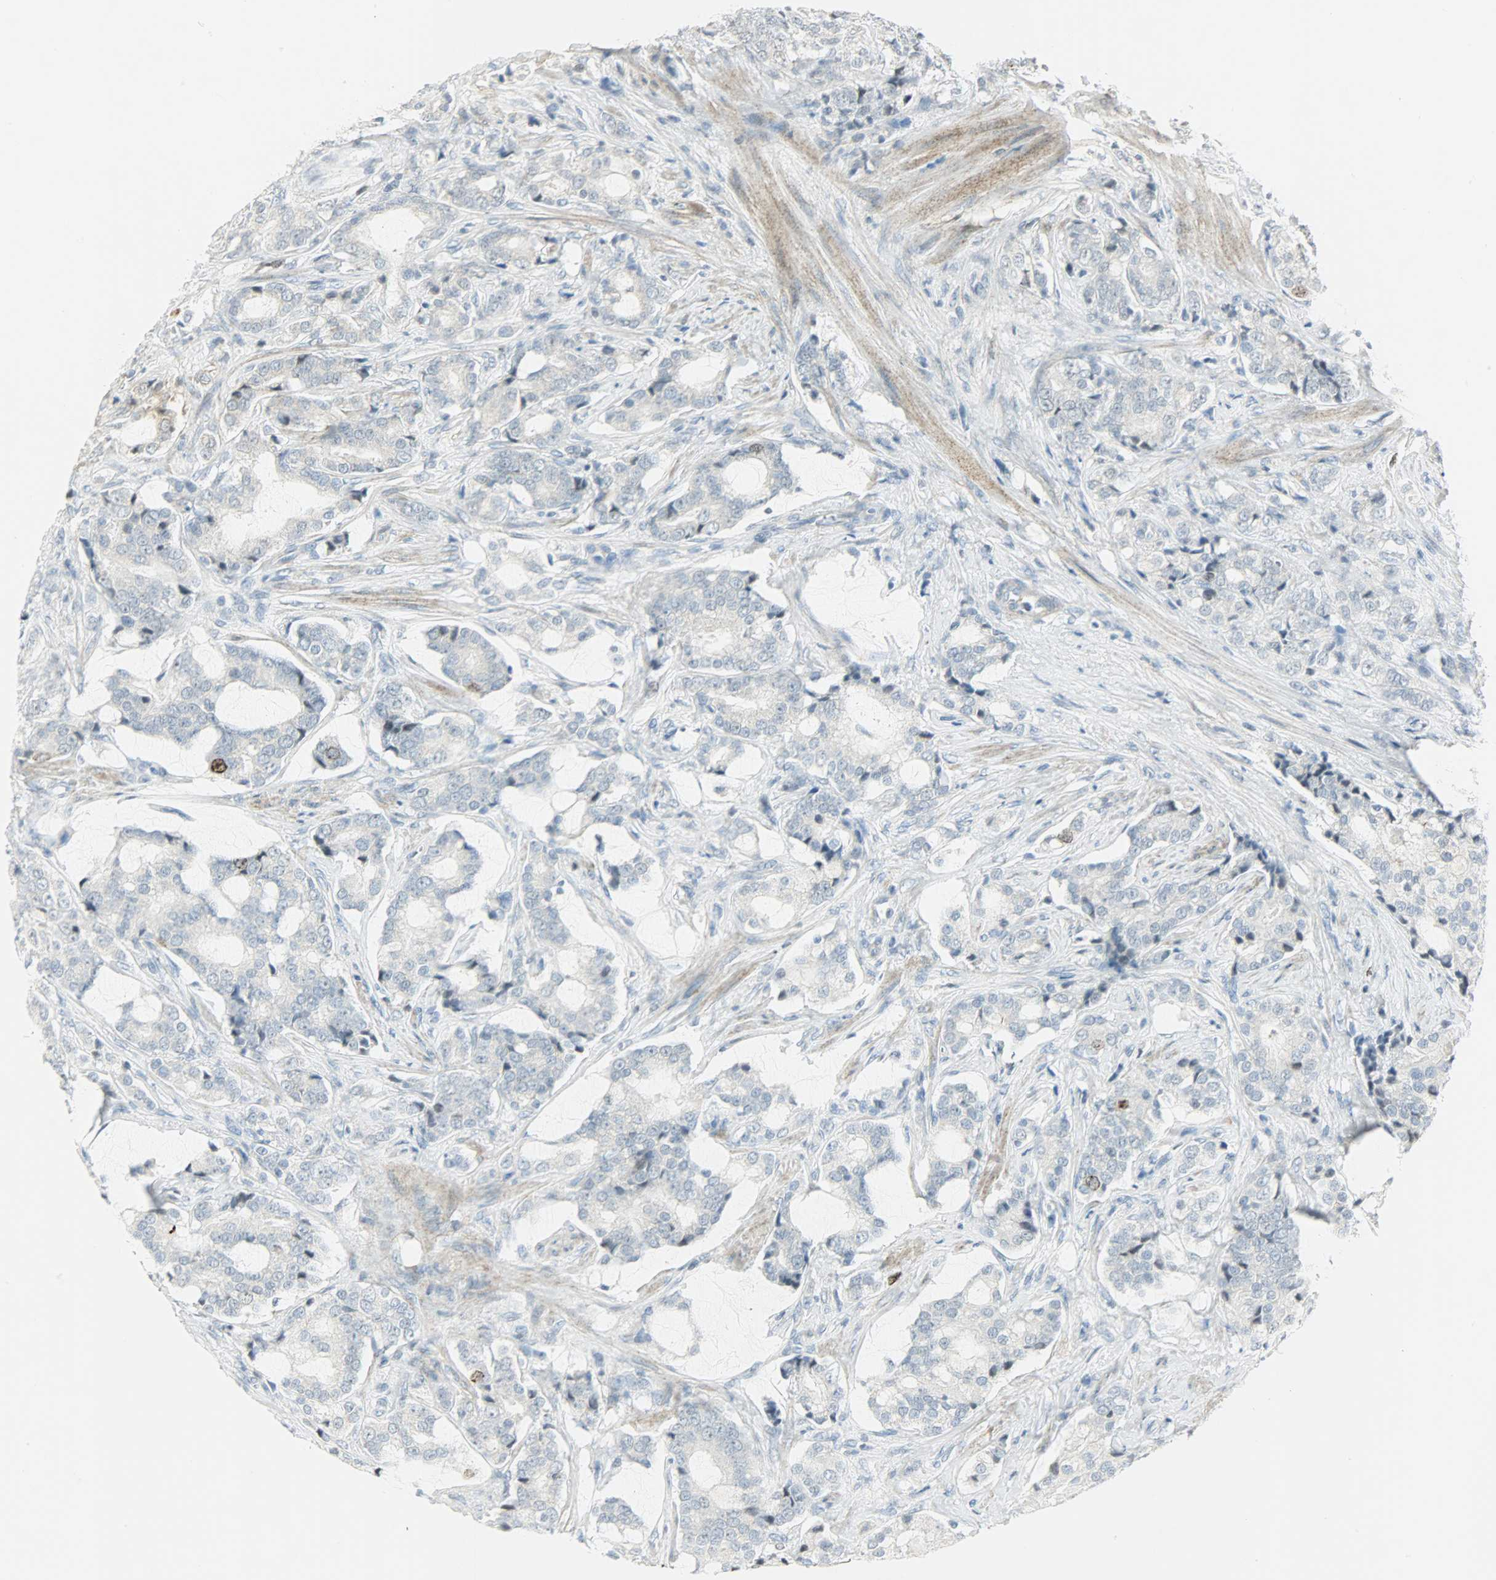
{"staining": {"intensity": "moderate", "quantity": "<25%", "location": "nuclear"}, "tissue": "prostate cancer", "cell_type": "Tumor cells", "image_type": "cancer", "snomed": [{"axis": "morphology", "description": "Adenocarcinoma, Low grade"}, {"axis": "topography", "description": "Prostate"}], "caption": "A brown stain labels moderate nuclear staining of a protein in prostate cancer tumor cells.", "gene": "AURKB", "patient": {"sex": "male", "age": 58}}